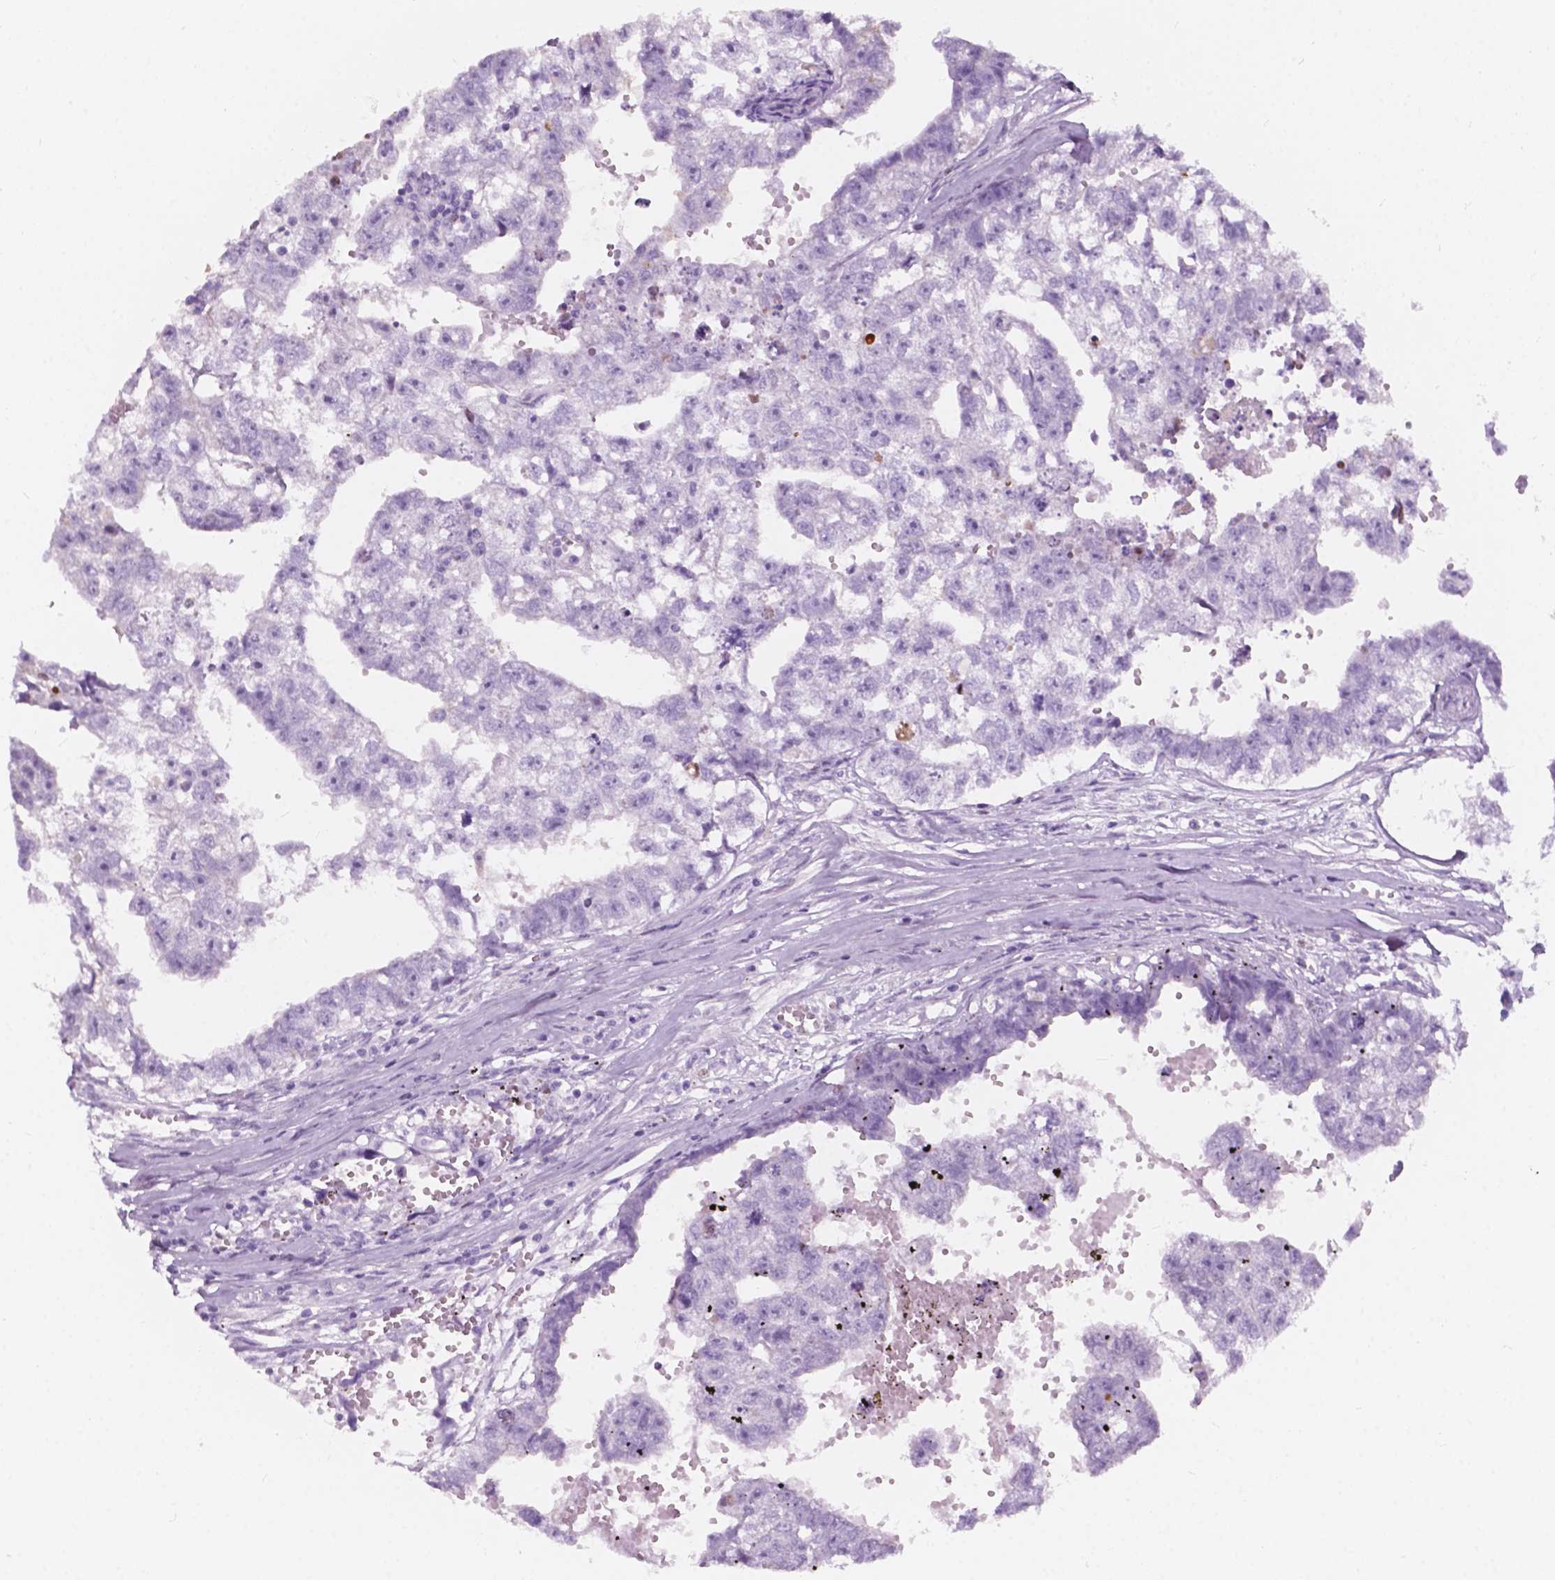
{"staining": {"intensity": "negative", "quantity": "none", "location": "none"}, "tissue": "testis cancer", "cell_type": "Tumor cells", "image_type": "cancer", "snomed": [{"axis": "morphology", "description": "Carcinoma, Embryonal, NOS"}, {"axis": "morphology", "description": "Teratoma, malignant, NOS"}, {"axis": "topography", "description": "Testis"}], "caption": "Human embryonal carcinoma (testis) stained for a protein using IHC shows no positivity in tumor cells.", "gene": "FXYD2", "patient": {"sex": "male", "age": 44}}